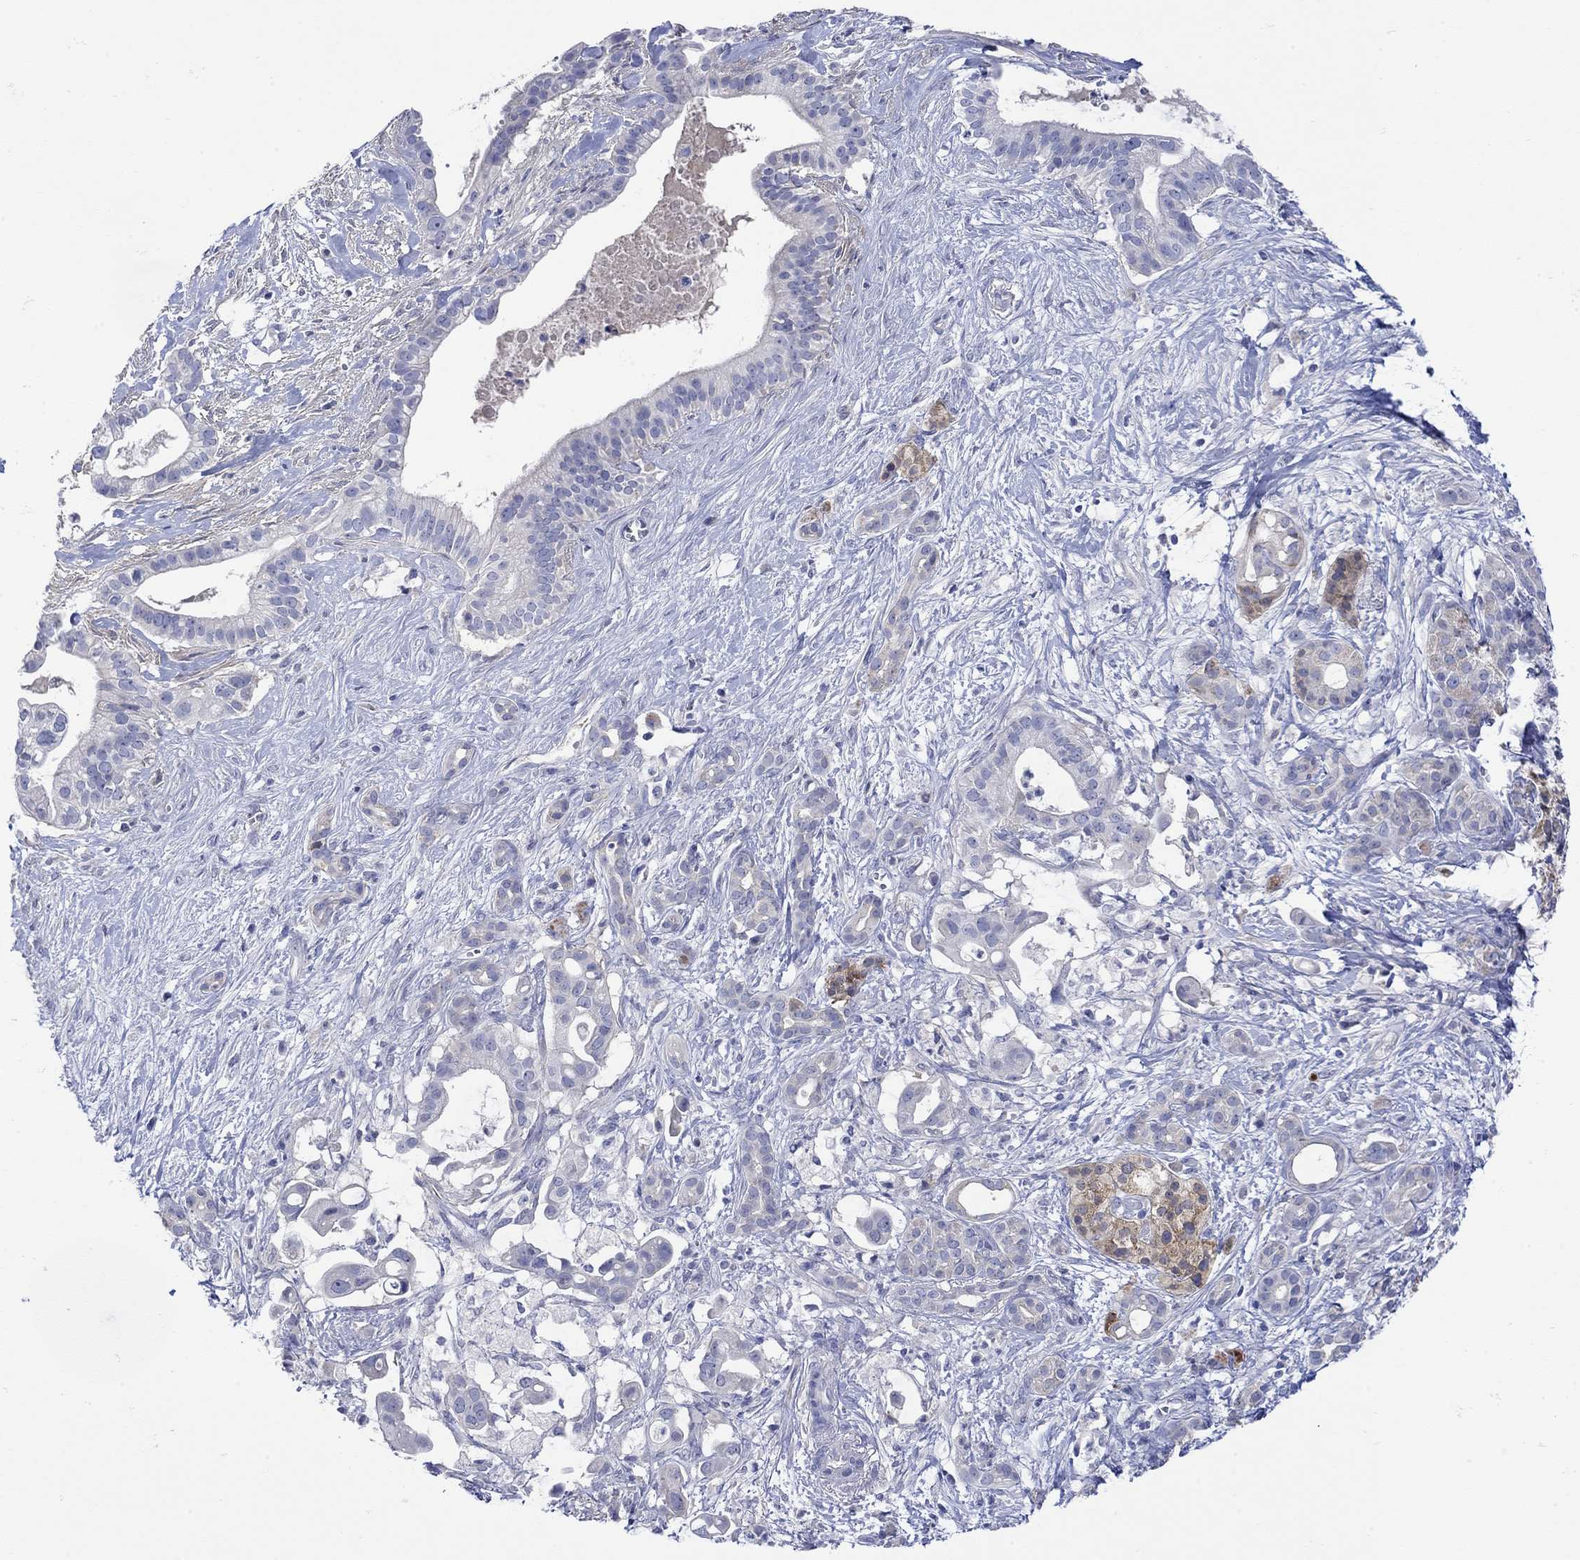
{"staining": {"intensity": "negative", "quantity": "none", "location": "none"}, "tissue": "pancreatic cancer", "cell_type": "Tumor cells", "image_type": "cancer", "snomed": [{"axis": "morphology", "description": "Adenocarcinoma, NOS"}, {"axis": "topography", "description": "Pancreas"}], "caption": "The micrograph exhibits no significant positivity in tumor cells of pancreatic cancer (adenocarcinoma).", "gene": "MSI1", "patient": {"sex": "male", "age": 61}}